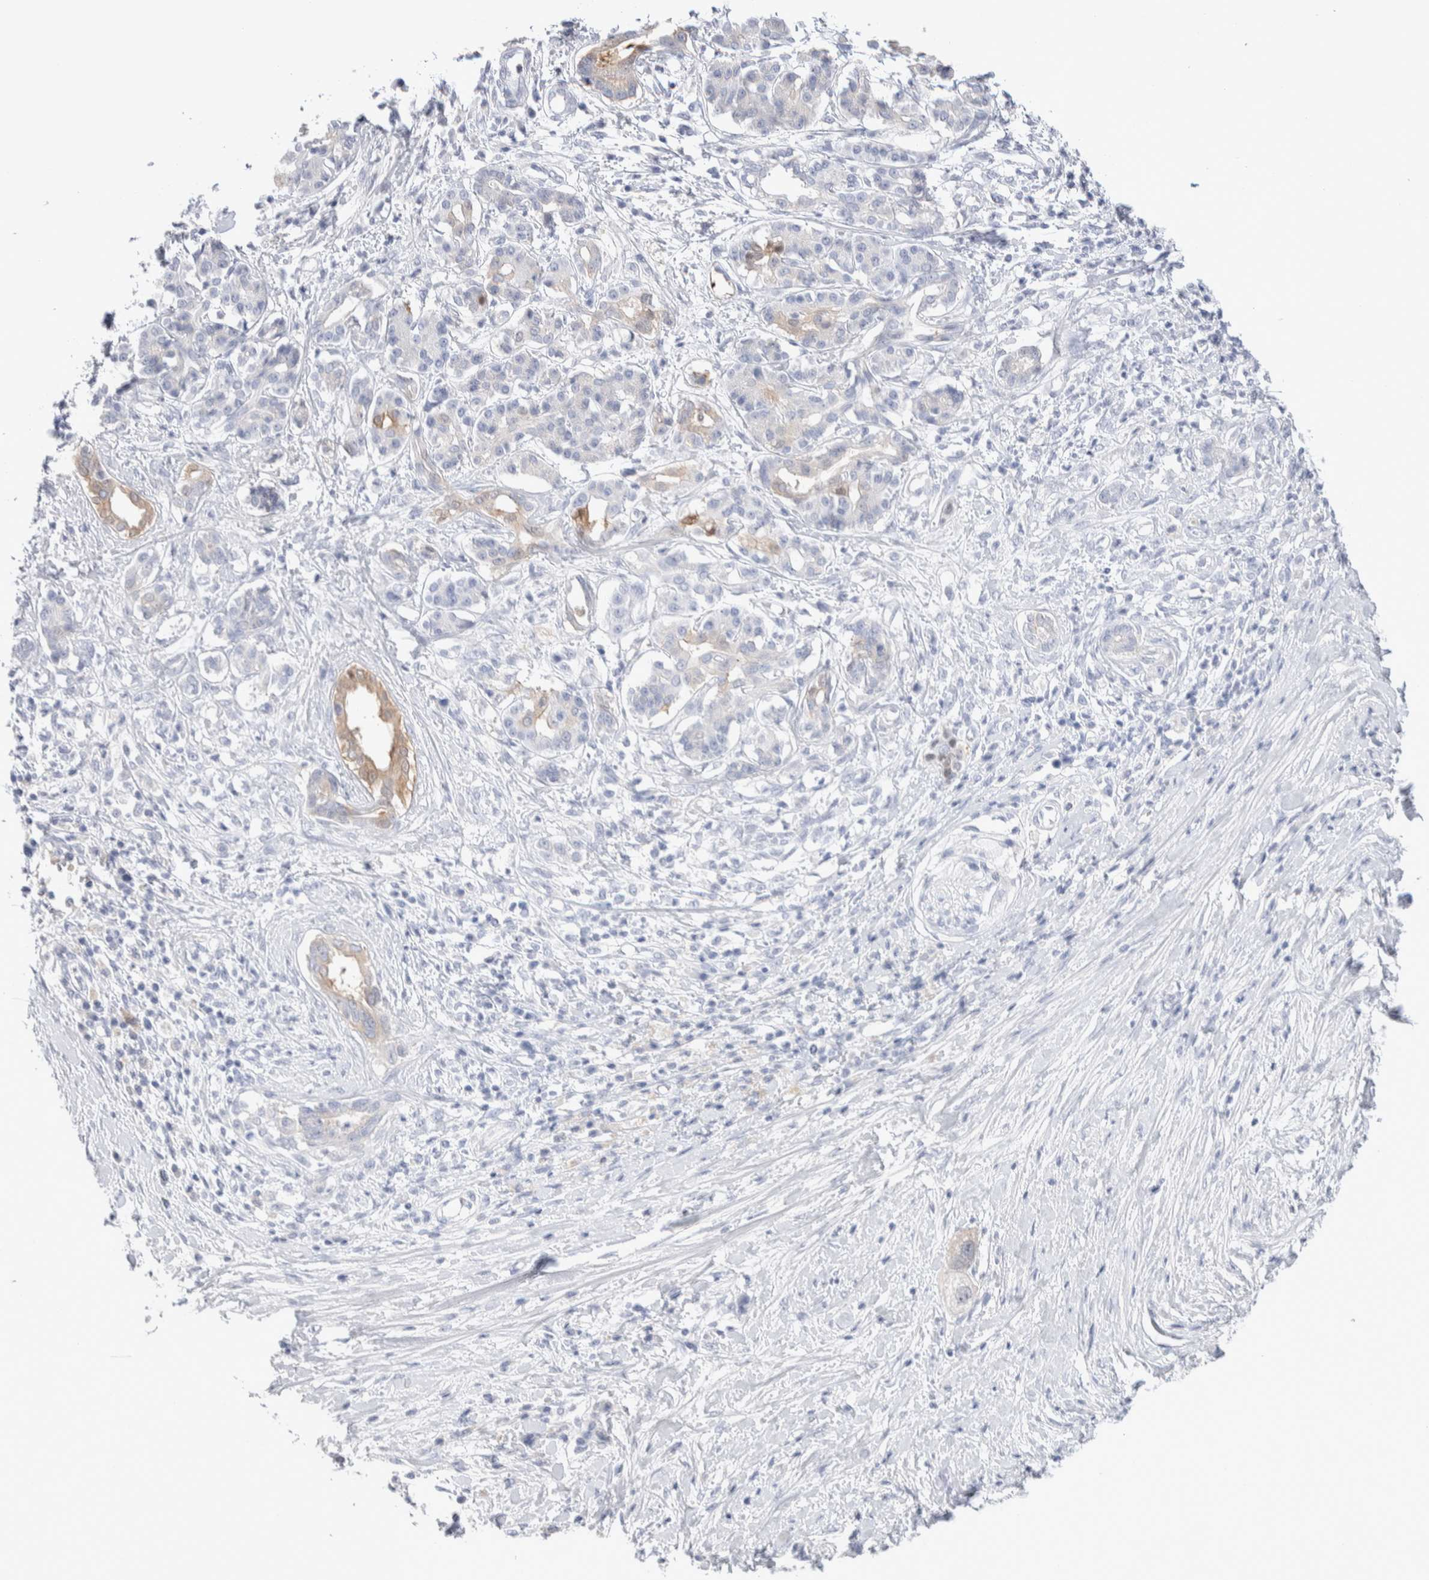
{"staining": {"intensity": "weak", "quantity": "<25%", "location": "cytoplasmic/membranous"}, "tissue": "pancreatic cancer", "cell_type": "Tumor cells", "image_type": "cancer", "snomed": [{"axis": "morphology", "description": "Adenocarcinoma, NOS"}, {"axis": "topography", "description": "Pancreas"}], "caption": "This is a photomicrograph of immunohistochemistry staining of pancreatic cancer (adenocarcinoma), which shows no positivity in tumor cells.", "gene": "GDA", "patient": {"sex": "female", "age": 56}}